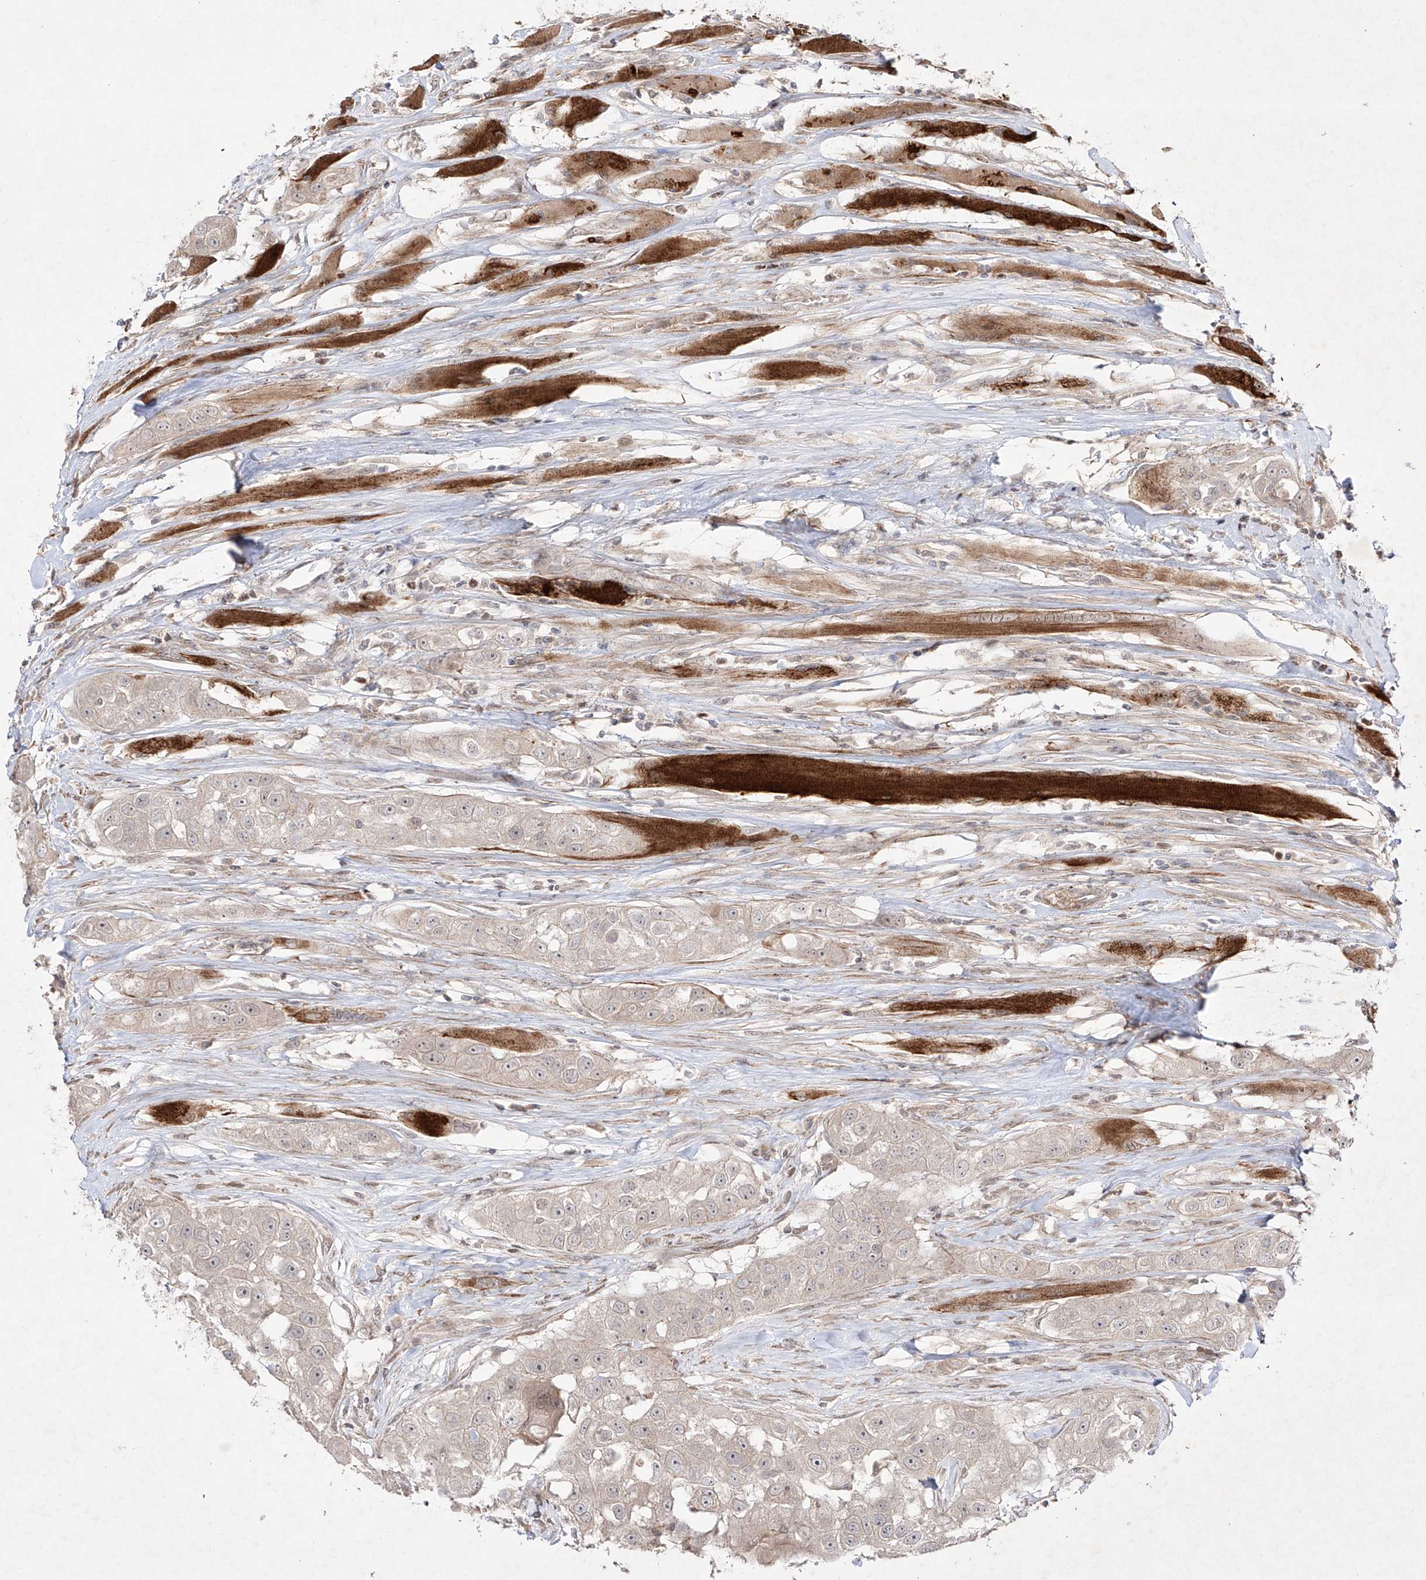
{"staining": {"intensity": "negative", "quantity": "none", "location": "none"}, "tissue": "head and neck cancer", "cell_type": "Tumor cells", "image_type": "cancer", "snomed": [{"axis": "morphology", "description": "Normal tissue, NOS"}, {"axis": "morphology", "description": "Squamous cell carcinoma, NOS"}, {"axis": "topography", "description": "Skeletal muscle"}, {"axis": "topography", "description": "Head-Neck"}], "caption": "Immunohistochemistry (IHC) image of human head and neck squamous cell carcinoma stained for a protein (brown), which displays no staining in tumor cells. (IHC, brightfield microscopy, high magnification).", "gene": "KDM1B", "patient": {"sex": "male", "age": 51}}